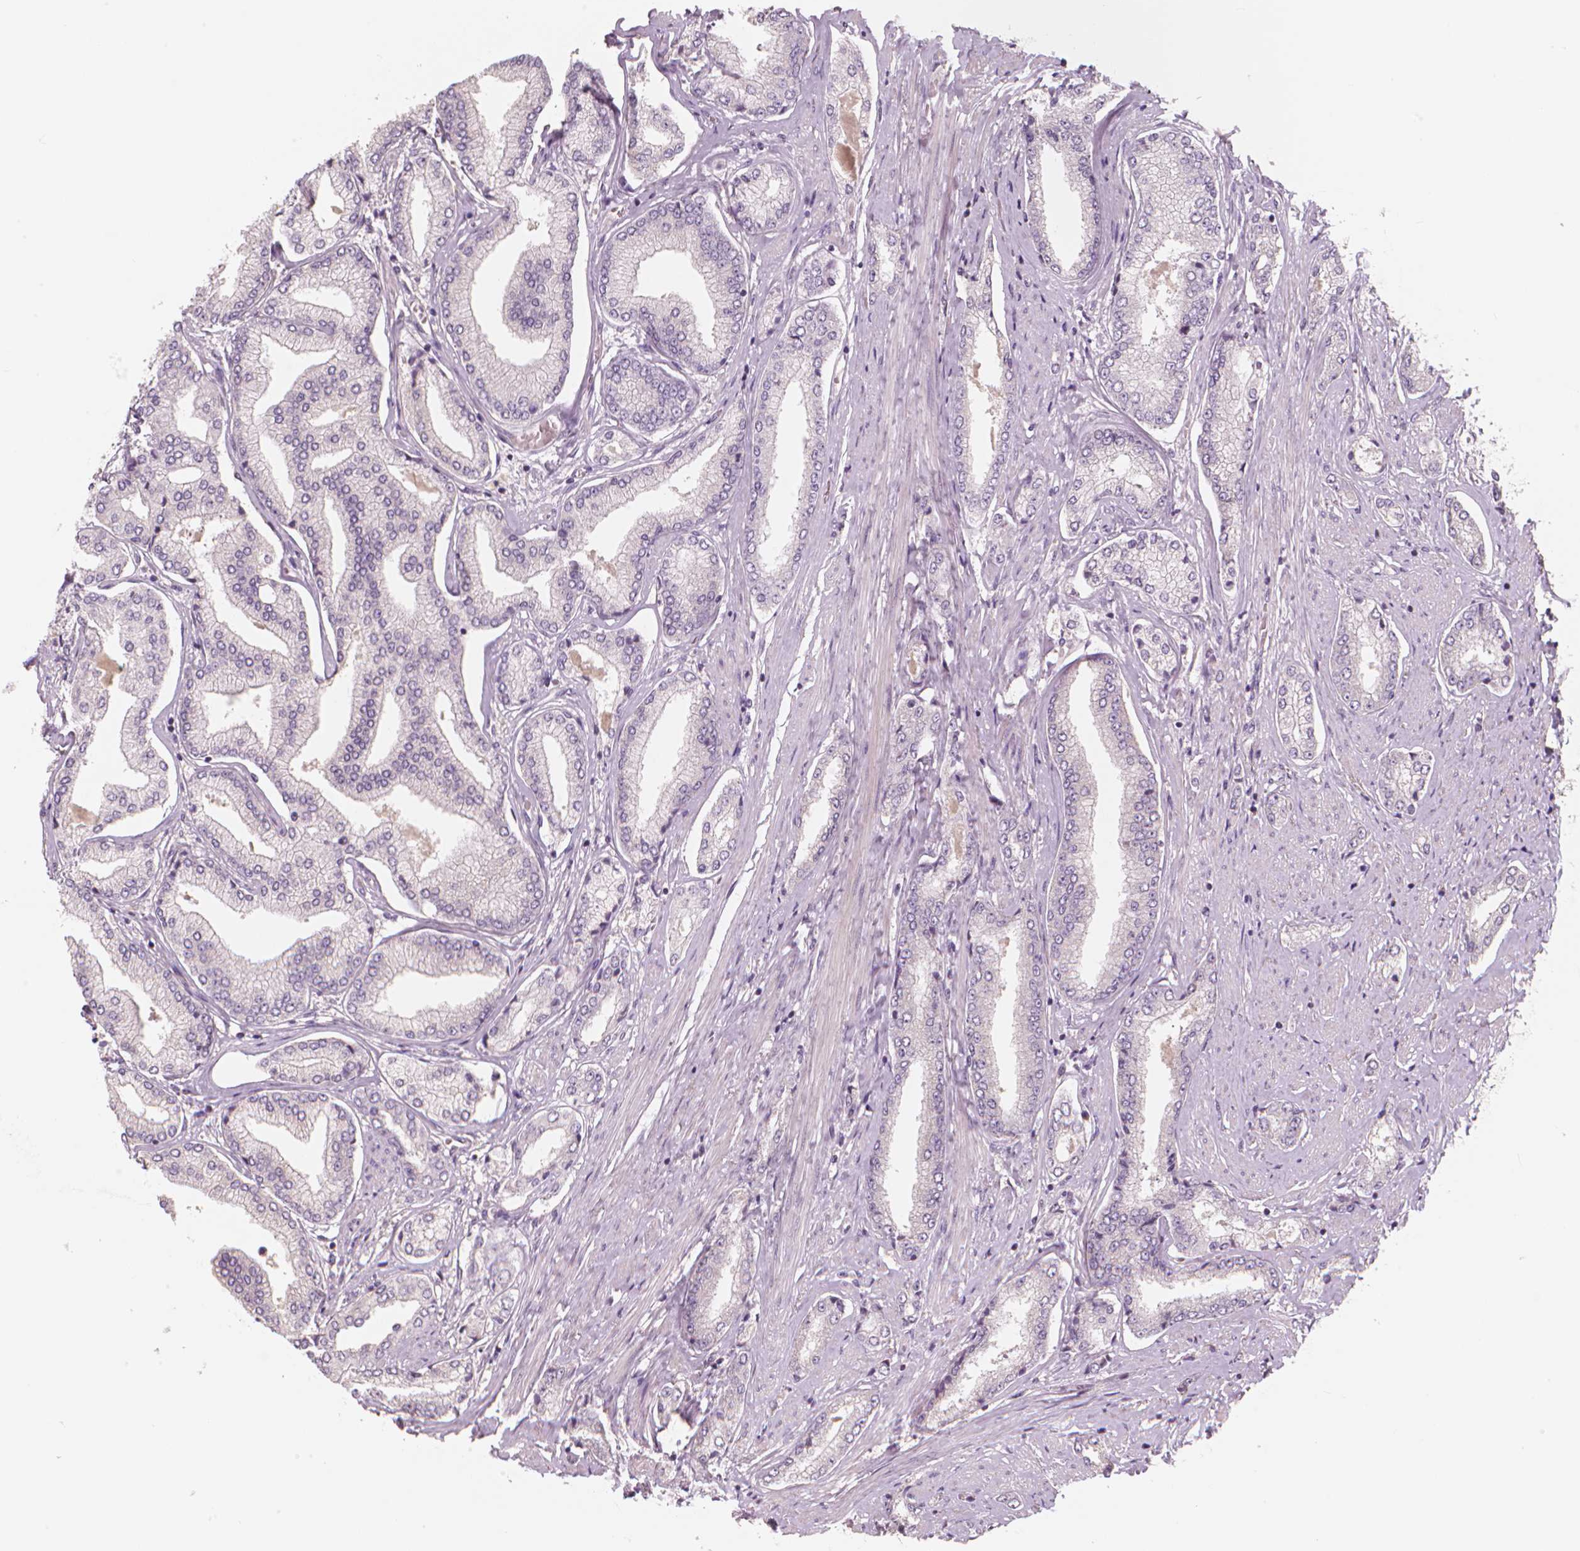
{"staining": {"intensity": "negative", "quantity": "none", "location": "none"}, "tissue": "prostate cancer", "cell_type": "Tumor cells", "image_type": "cancer", "snomed": [{"axis": "morphology", "description": "Adenocarcinoma, NOS"}, {"axis": "topography", "description": "Prostate"}], "caption": "DAB (3,3'-diaminobenzidine) immunohistochemical staining of human prostate cancer (adenocarcinoma) reveals no significant staining in tumor cells.", "gene": "RNASE7", "patient": {"sex": "male", "age": 63}}